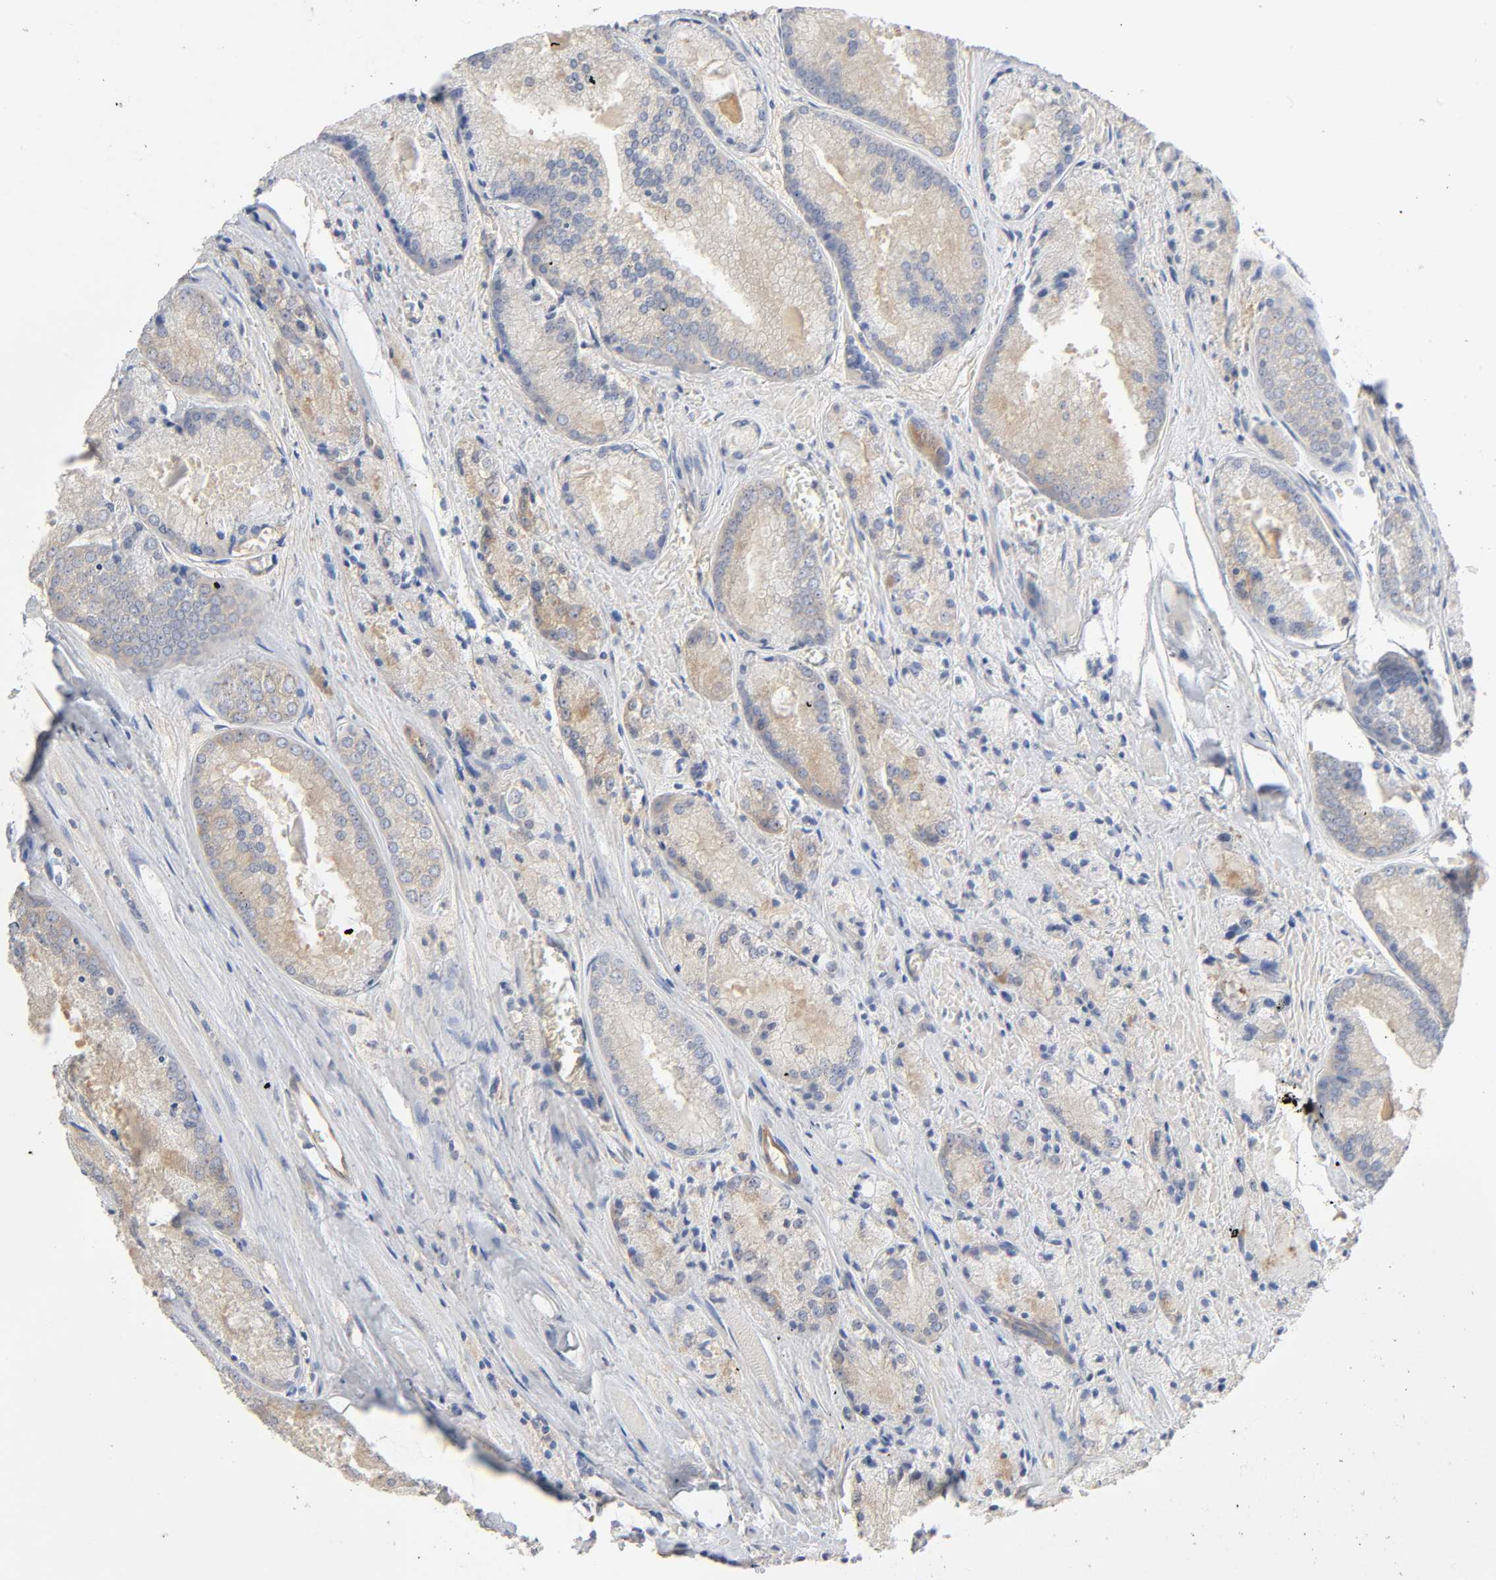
{"staining": {"intensity": "weak", "quantity": ">75%", "location": "cytoplasmic/membranous"}, "tissue": "prostate cancer", "cell_type": "Tumor cells", "image_type": "cancer", "snomed": [{"axis": "morphology", "description": "Adenocarcinoma, Low grade"}, {"axis": "topography", "description": "Prostate"}], "caption": "DAB (3,3'-diaminobenzidine) immunohistochemical staining of human prostate adenocarcinoma (low-grade) reveals weak cytoplasmic/membranous protein expression in about >75% of tumor cells.", "gene": "SCHIP1", "patient": {"sex": "male", "age": 64}}